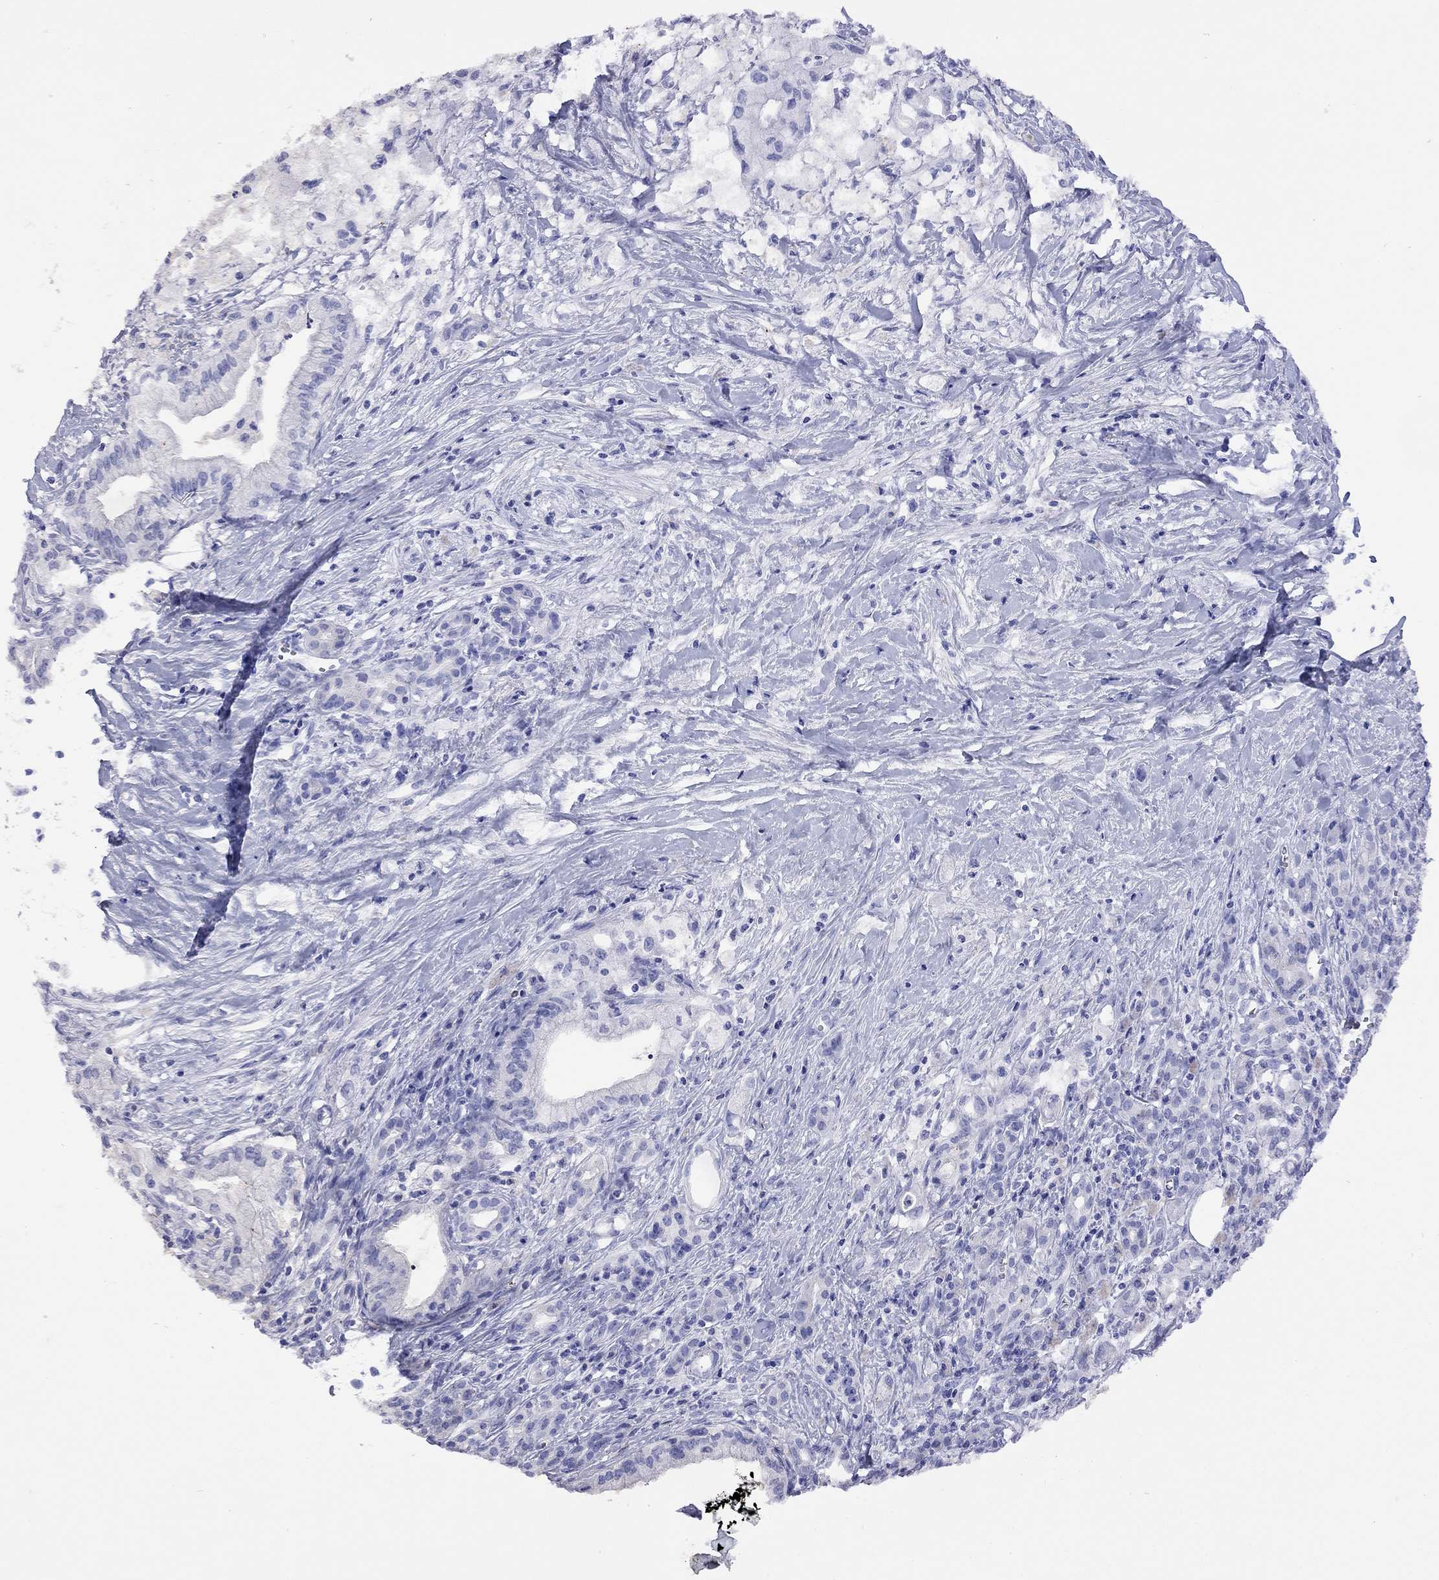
{"staining": {"intensity": "negative", "quantity": "none", "location": "none"}, "tissue": "pancreatic cancer", "cell_type": "Tumor cells", "image_type": "cancer", "snomed": [{"axis": "morphology", "description": "Adenocarcinoma, NOS"}, {"axis": "topography", "description": "Pancreas"}], "caption": "Immunohistochemistry photomicrograph of human pancreatic cancer (adenocarcinoma) stained for a protein (brown), which demonstrates no positivity in tumor cells.", "gene": "FIGLA", "patient": {"sex": "male", "age": 71}}